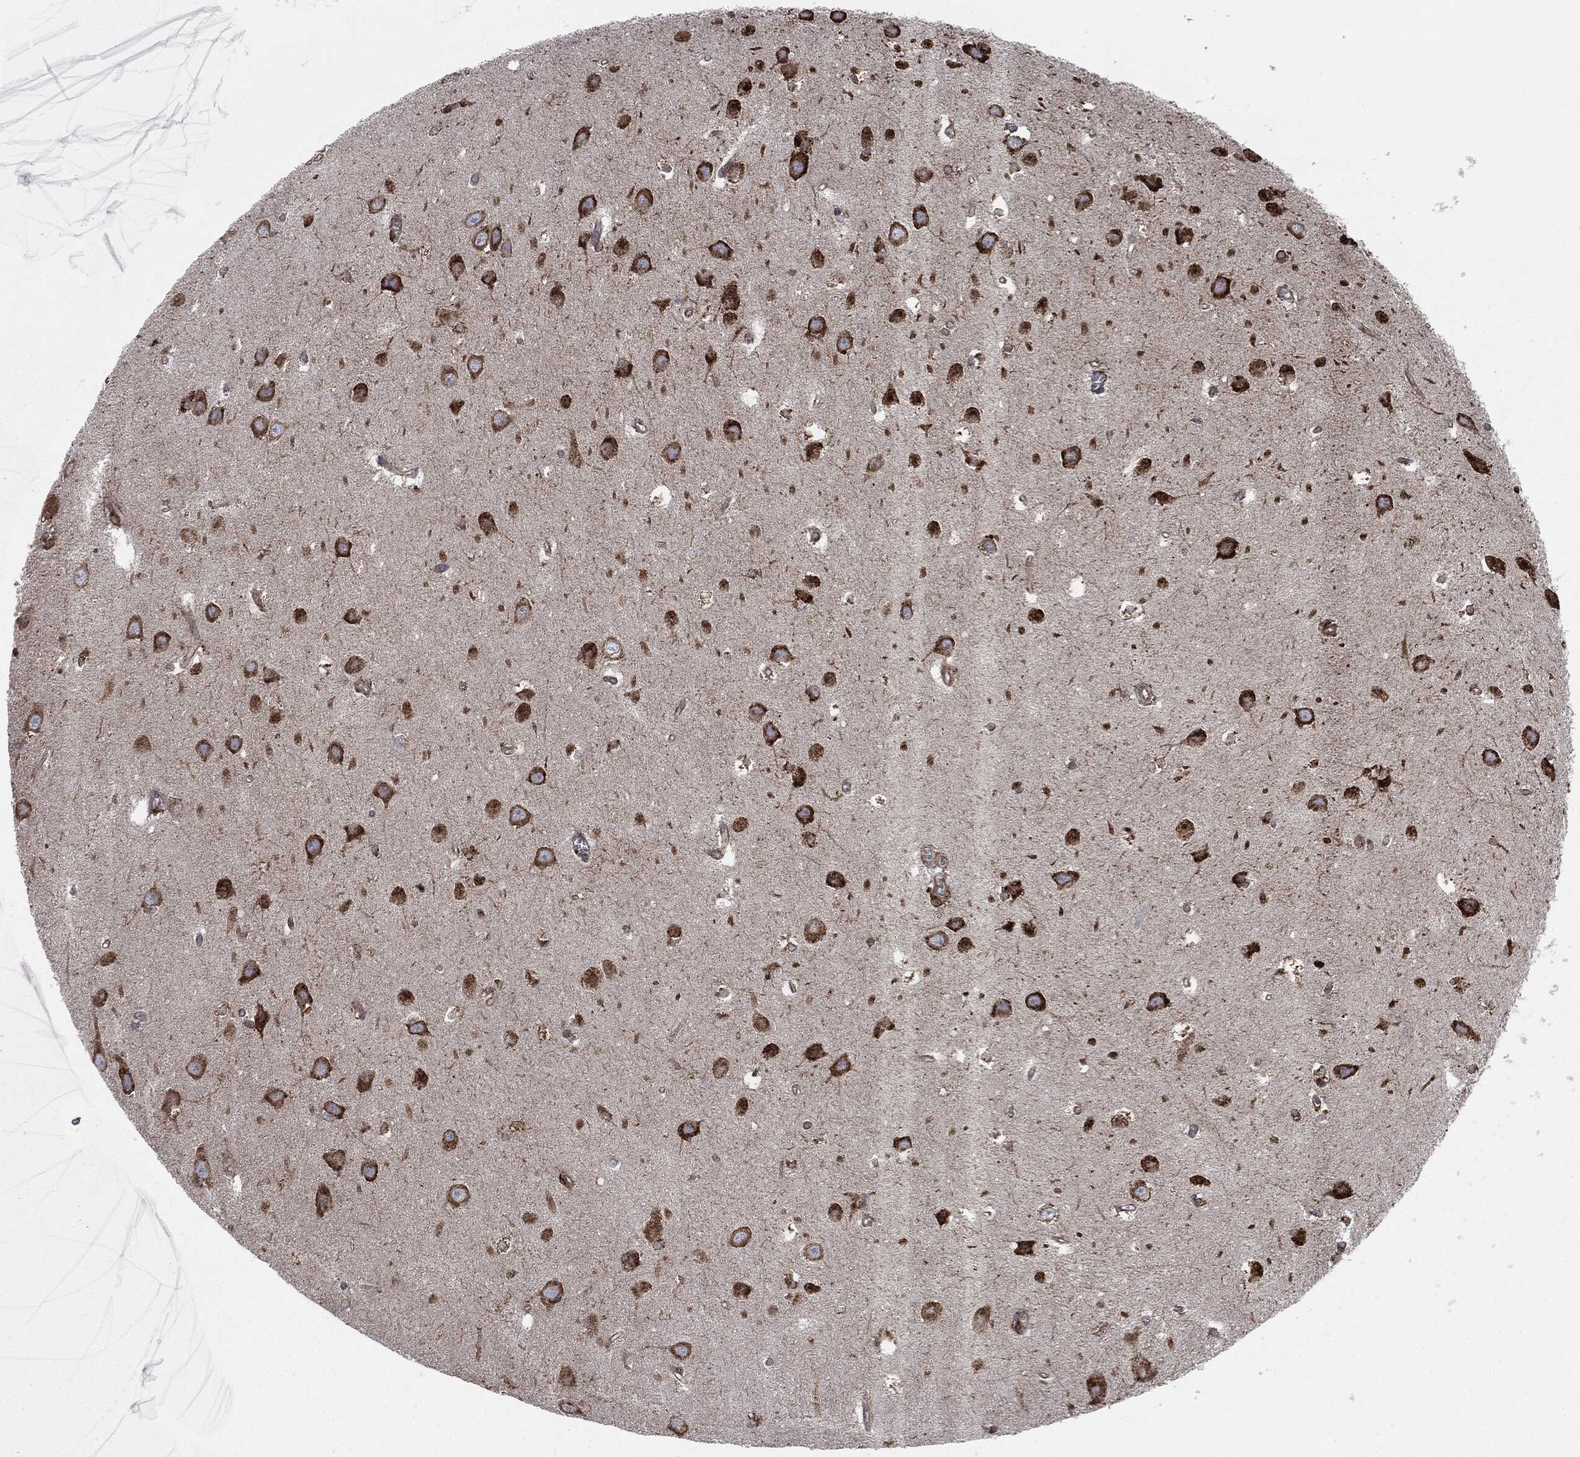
{"staining": {"intensity": "strong", "quantity": "25%-75%", "location": "cytoplasmic/membranous"}, "tissue": "hippocampus", "cell_type": "Glial cells", "image_type": "normal", "snomed": [{"axis": "morphology", "description": "Normal tissue, NOS"}, {"axis": "topography", "description": "Hippocampus"}], "caption": "Brown immunohistochemical staining in normal hippocampus displays strong cytoplasmic/membranous positivity in about 25%-75% of glial cells. (IHC, brightfield microscopy, high magnification).", "gene": "CALR", "patient": {"sex": "female", "age": 64}}